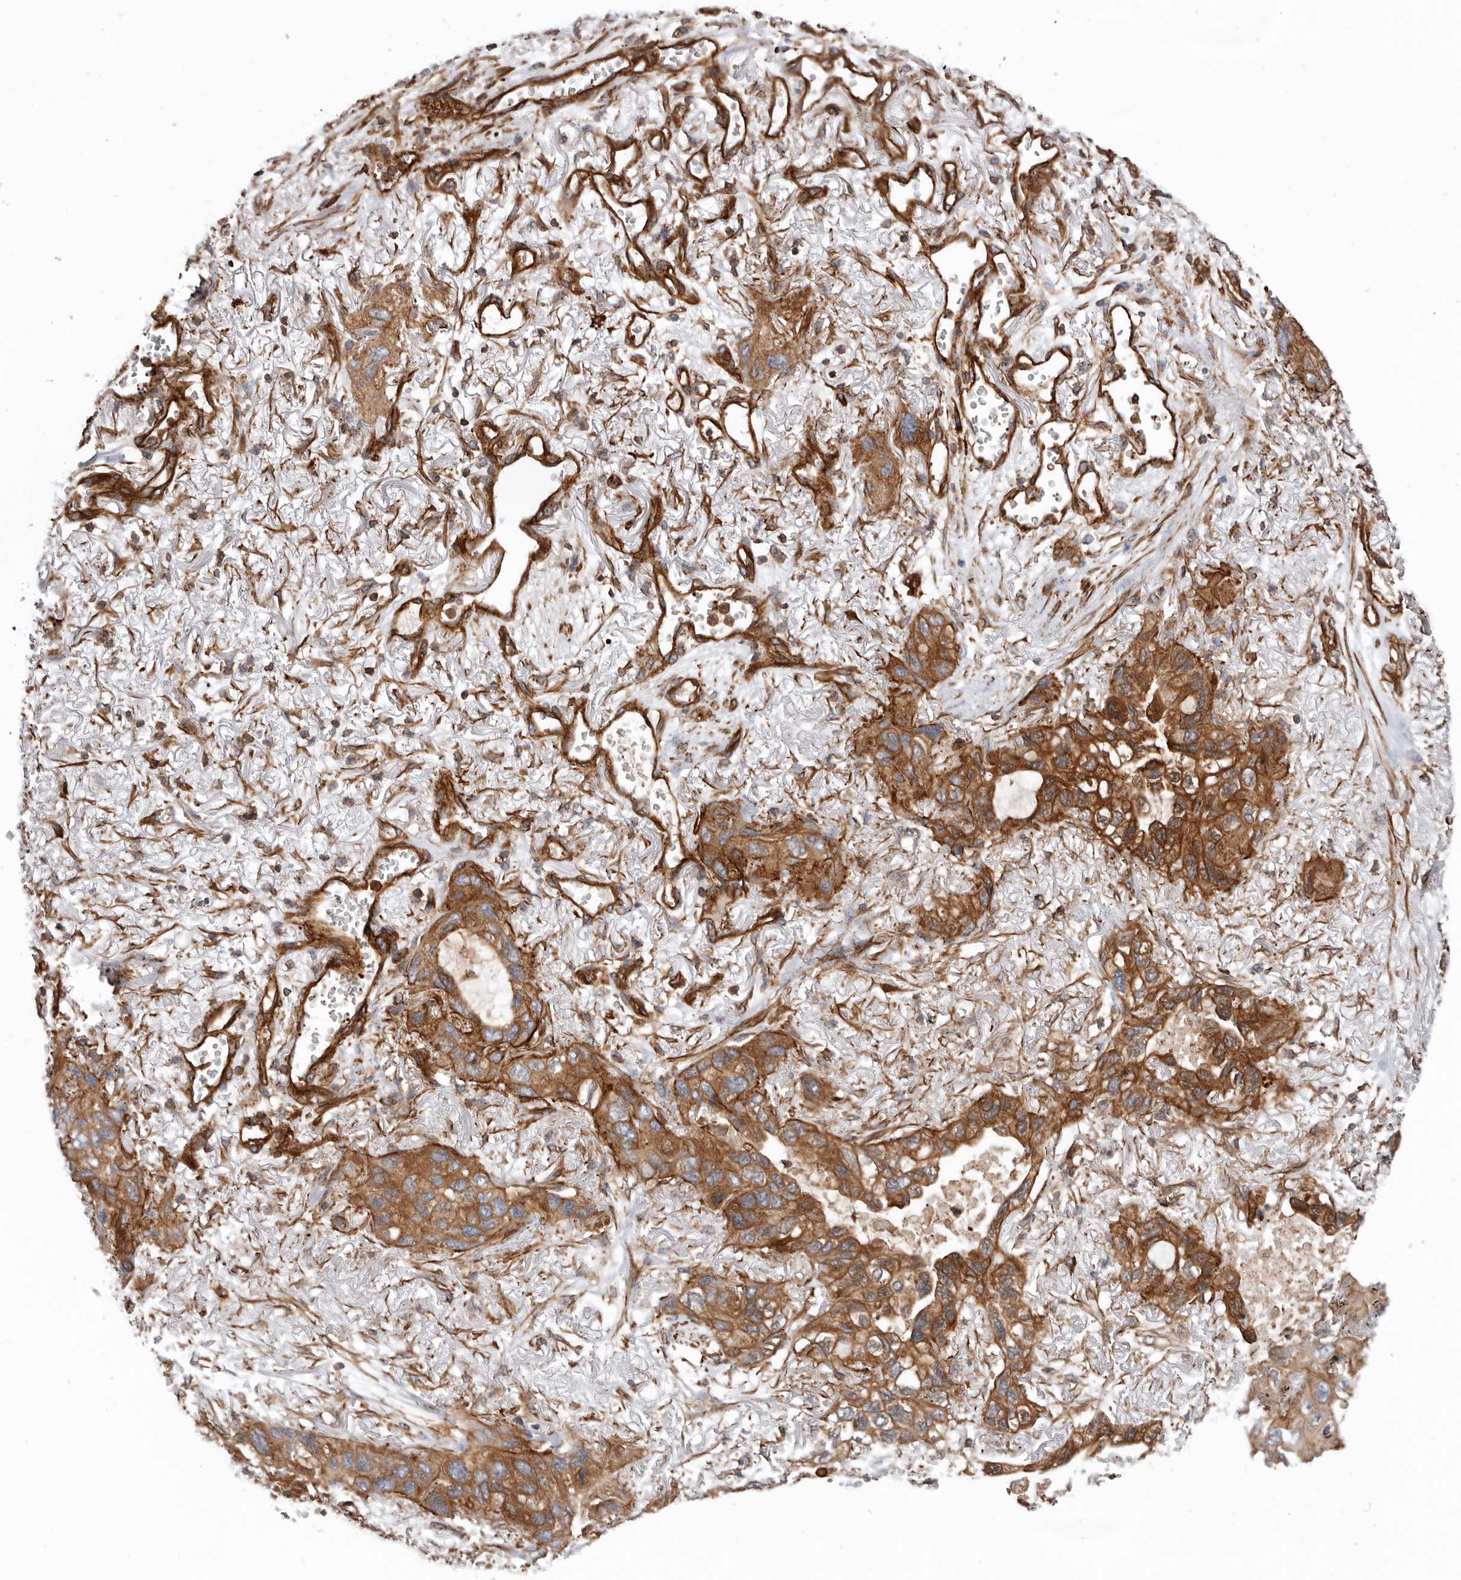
{"staining": {"intensity": "strong", "quantity": ">75%", "location": "cytoplasmic/membranous"}, "tissue": "lung cancer", "cell_type": "Tumor cells", "image_type": "cancer", "snomed": [{"axis": "morphology", "description": "Squamous cell carcinoma, NOS"}, {"axis": "topography", "description": "Lung"}], "caption": "High-power microscopy captured an IHC micrograph of lung cancer (squamous cell carcinoma), revealing strong cytoplasmic/membranous expression in about >75% of tumor cells.", "gene": "TMC7", "patient": {"sex": "female", "age": 73}}